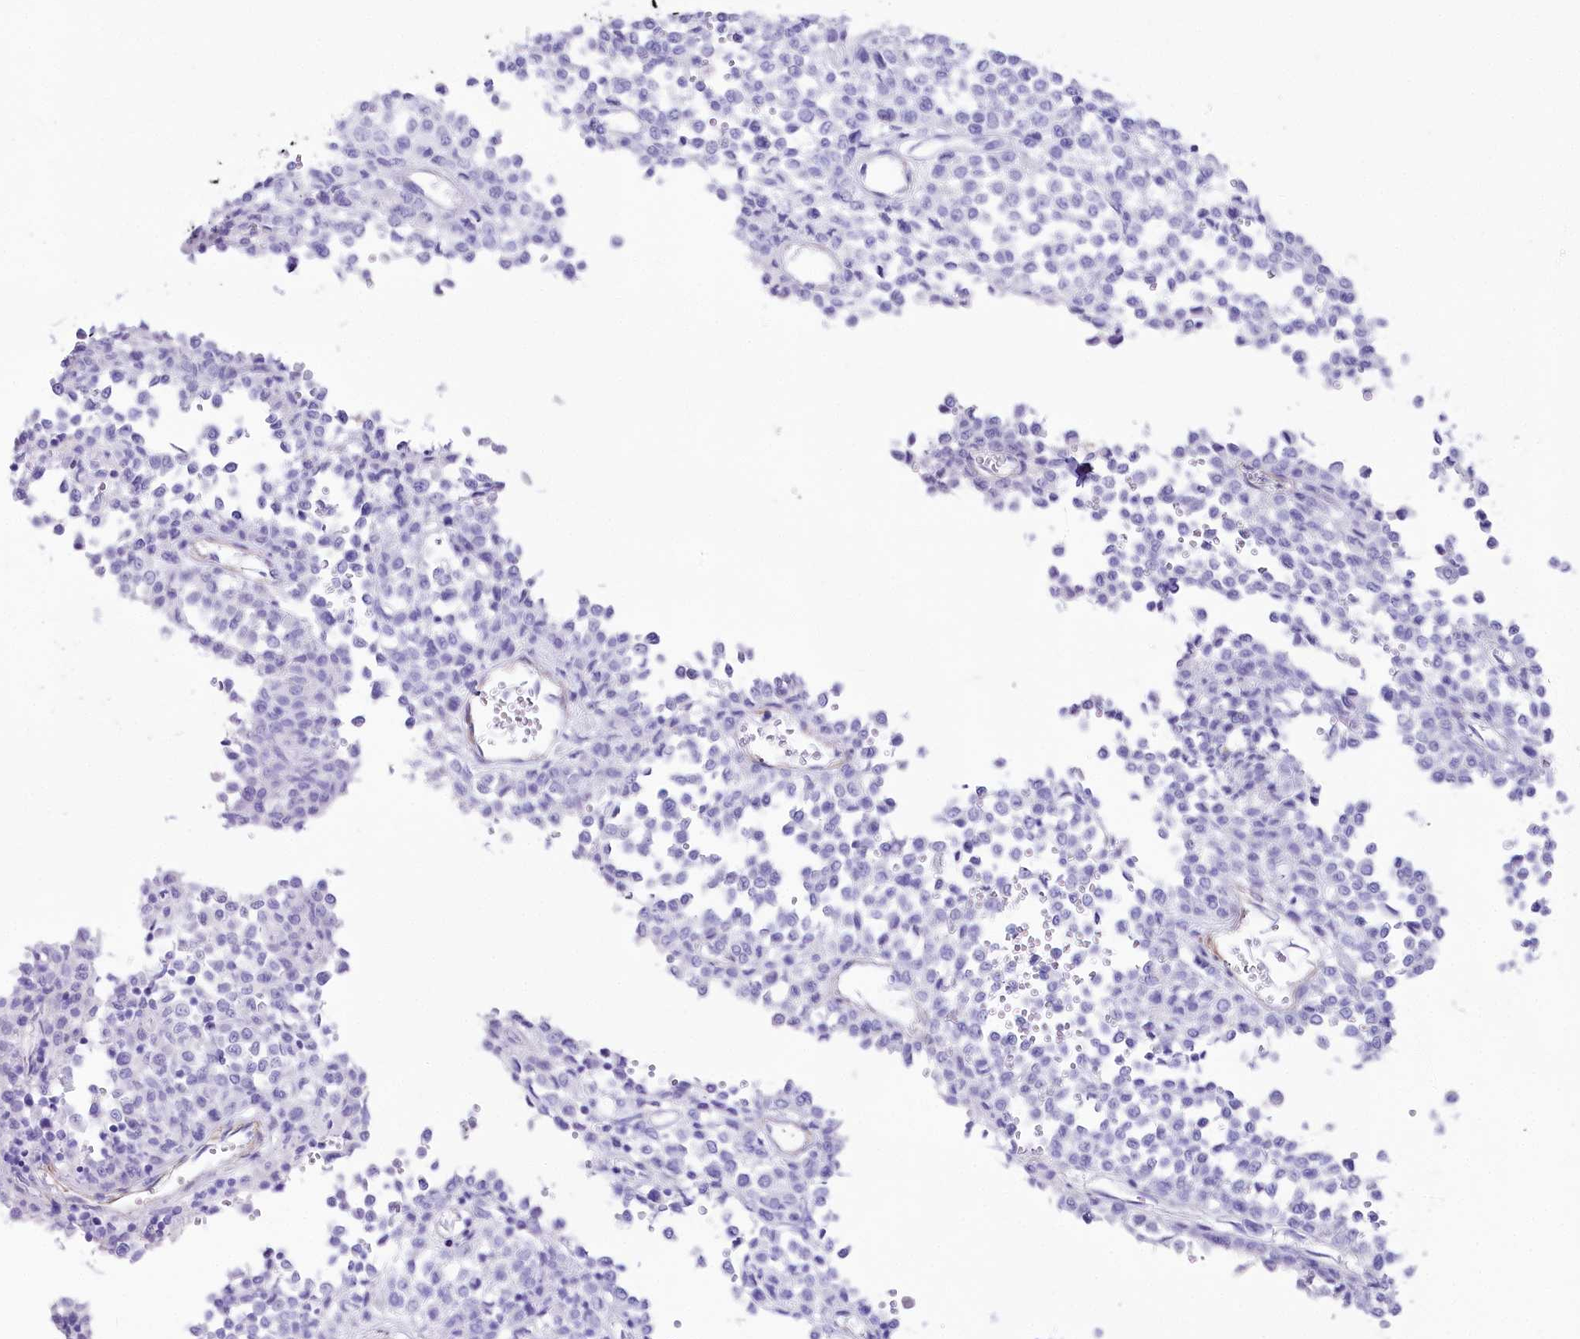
{"staining": {"intensity": "negative", "quantity": "none", "location": "none"}, "tissue": "melanoma", "cell_type": "Tumor cells", "image_type": "cancer", "snomed": [{"axis": "morphology", "description": "Malignant melanoma, Metastatic site"}, {"axis": "topography", "description": "Pancreas"}], "caption": "The IHC histopathology image has no significant positivity in tumor cells of melanoma tissue.", "gene": "CSN3", "patient": {"sex": "female", "age": 30}}